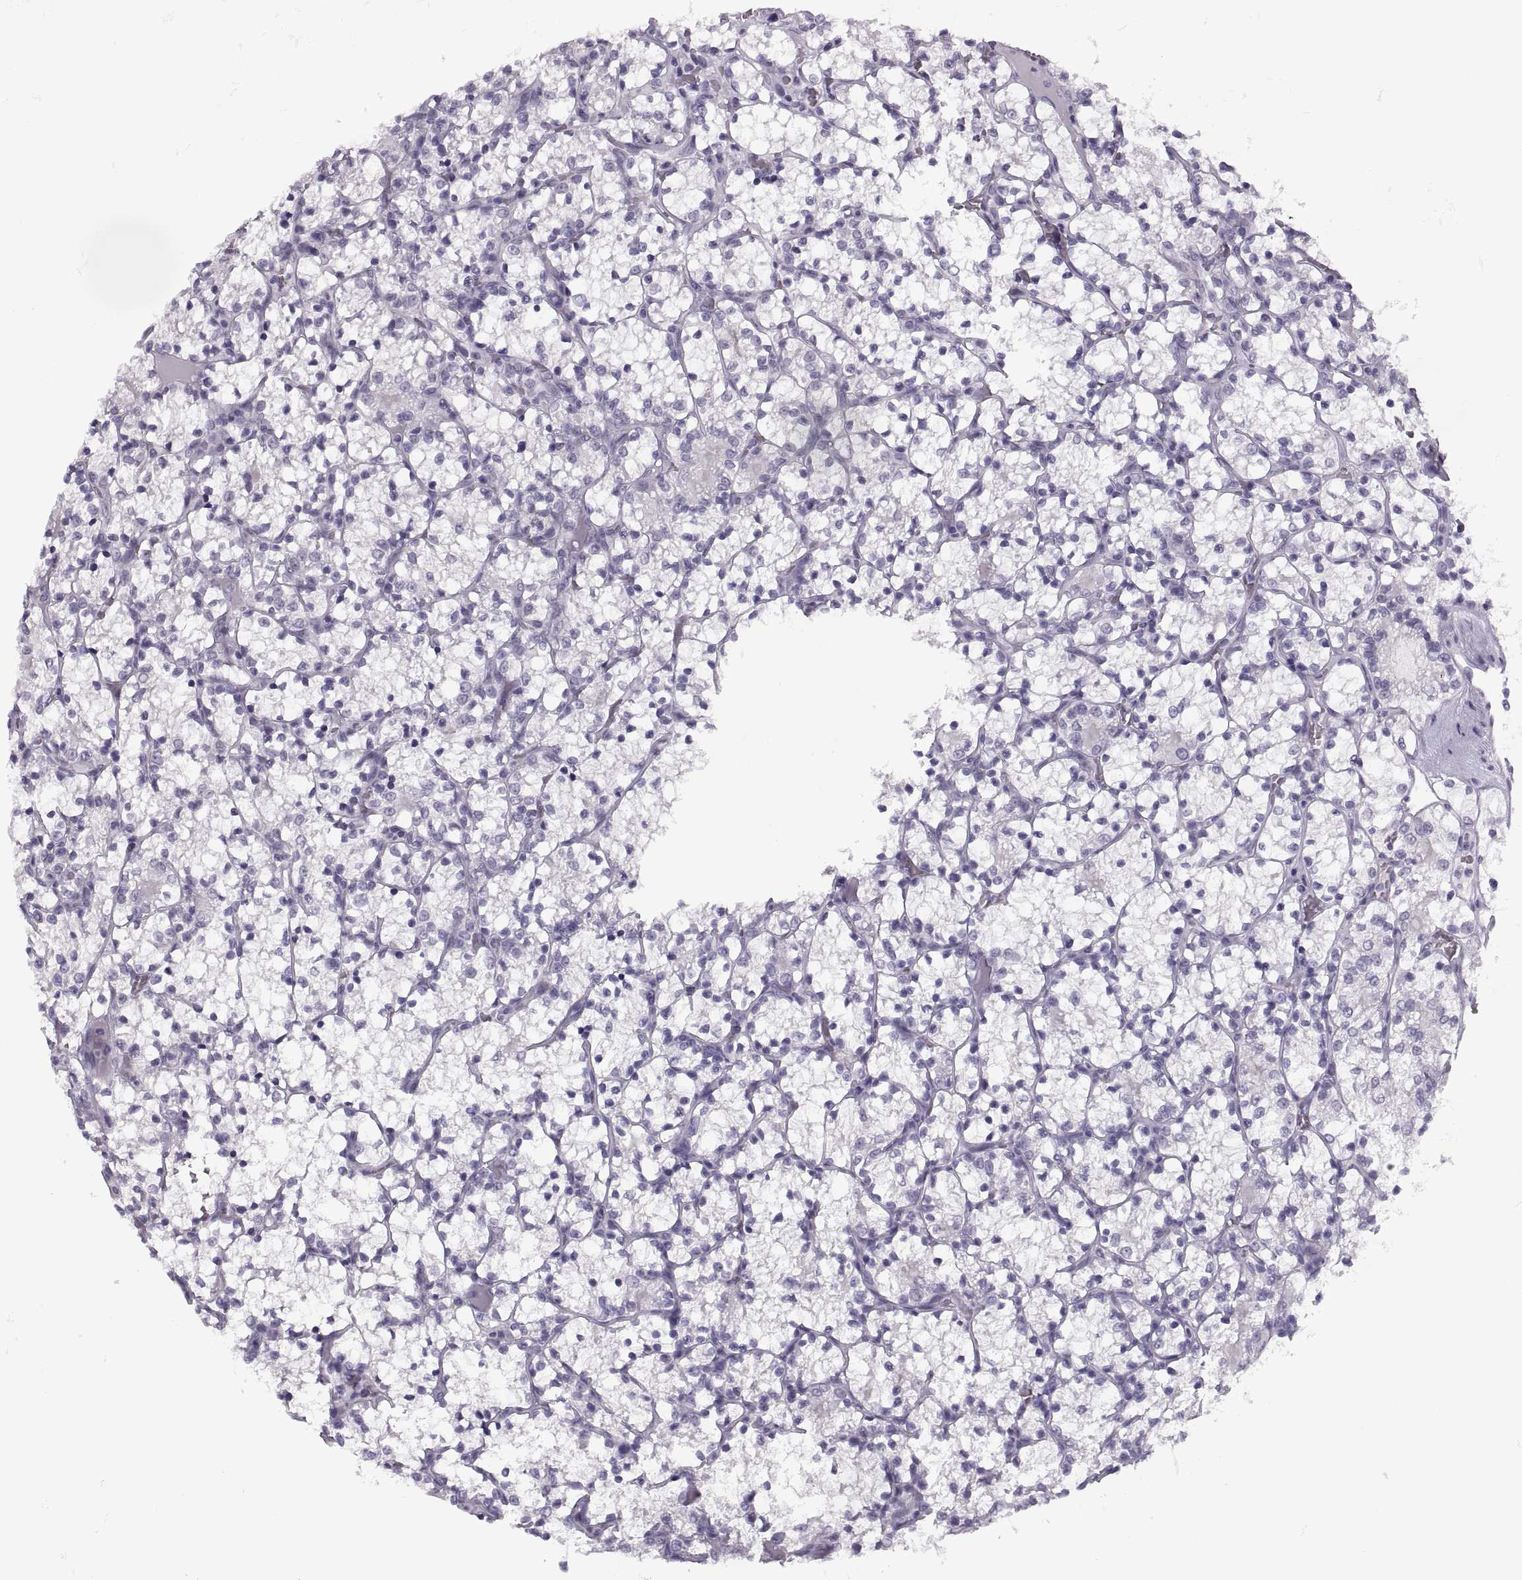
{"staining": {"intensity": "negative", "quantity": "none", "location": "none"}, "tissue": "renal cancer", "cell_type": "Tumor cells", "image_type": "cancer", "snomed": [{"axis": "morphology", "description": "Adenocarcinoma, NOS"}, {"axis": "topography", "description": "Kidney"}], "caption": "Immunohistochemistry (IHC) photomicrograph of neoplastic tissue: adenocarcinoma (renal) stained with DAB demonstrates no significant protein positivity in tumor cells.", "gene": "SYNGR4", "patient": {"sex": "female", "age": 69}}